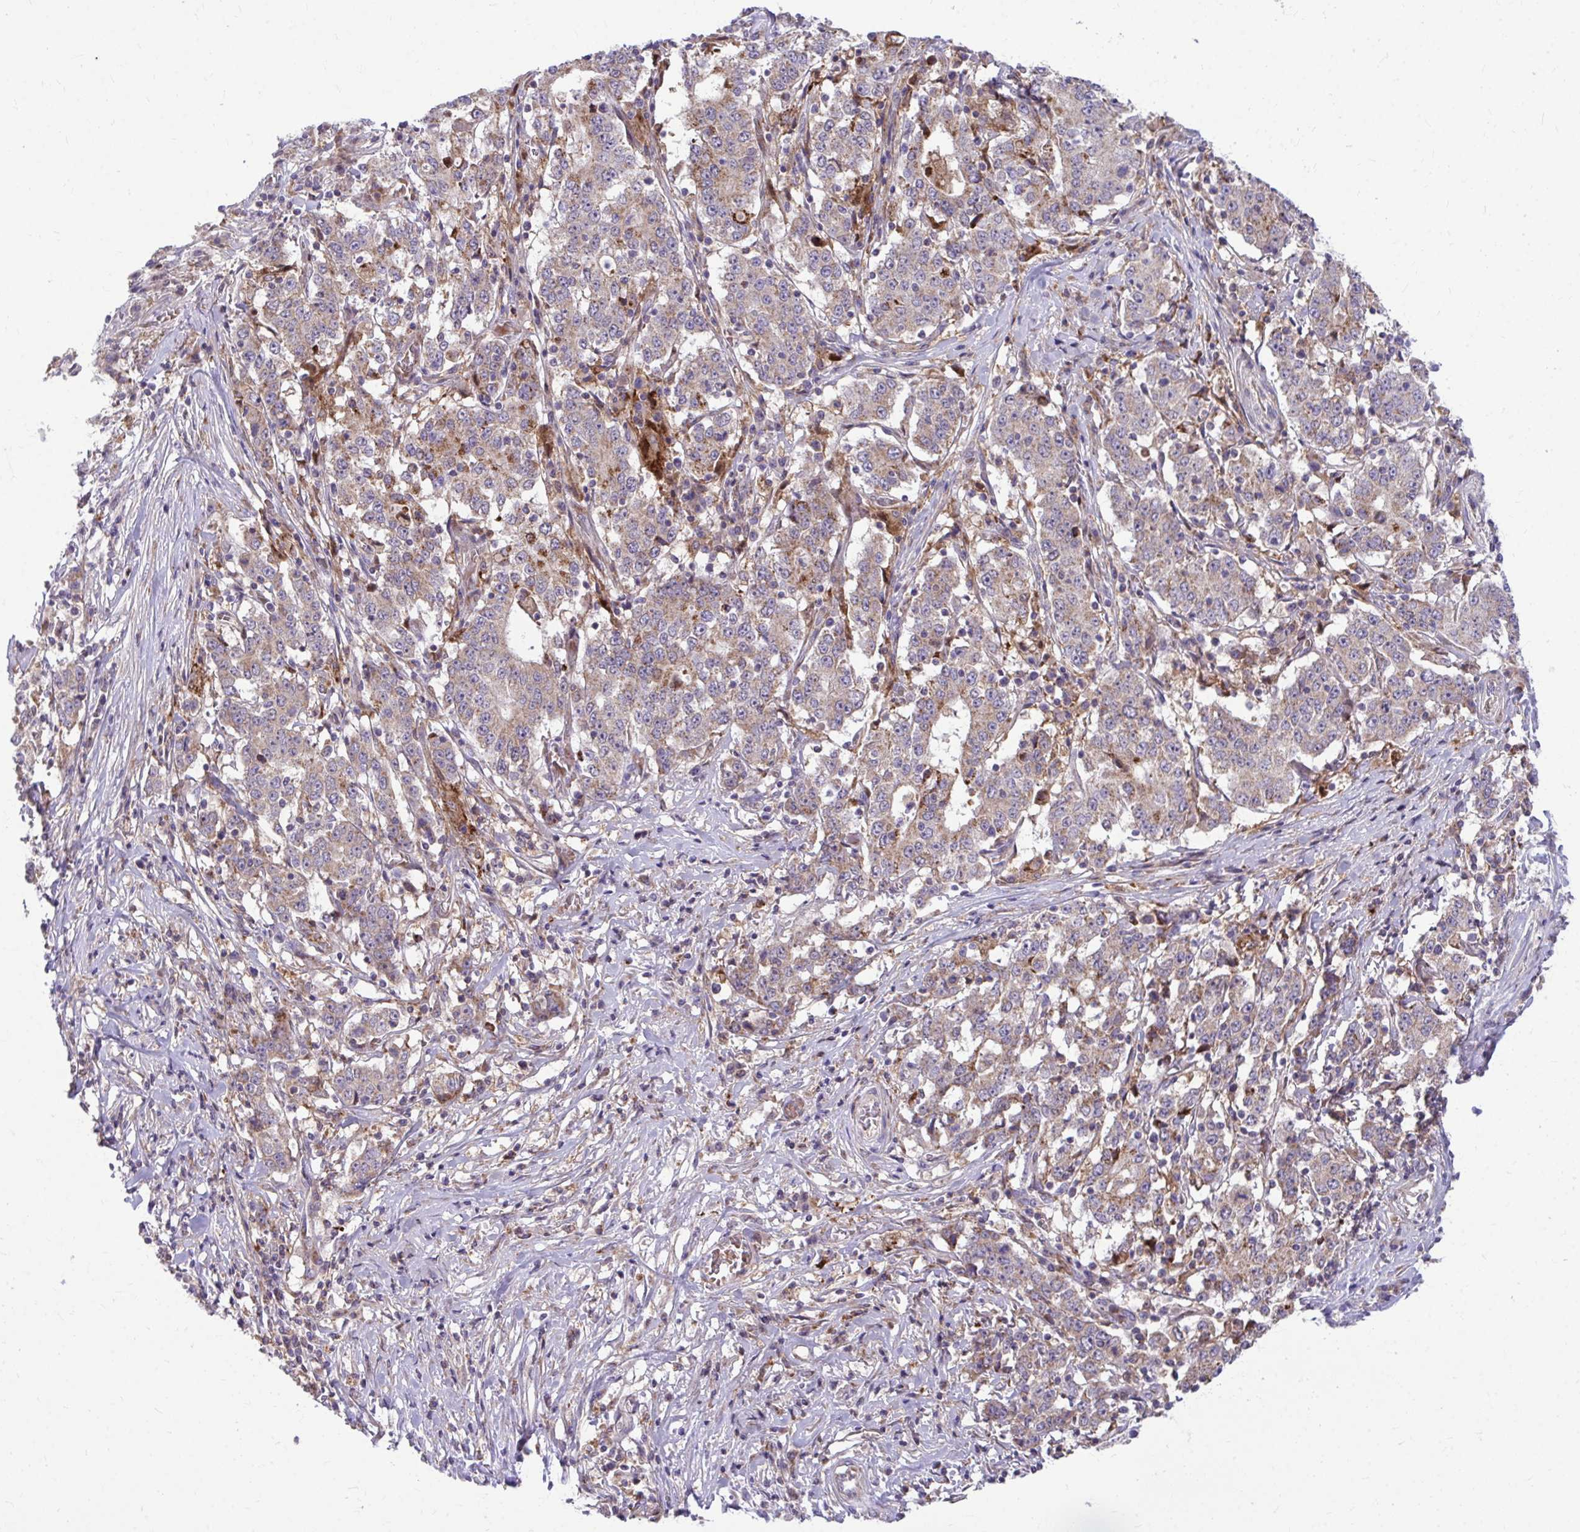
{"staining": {"intensity": "weak", "quantity": ">75%", "location": "cytoplasmic/membranous"}, "tissue": "stomach cancer", "cell_type": "Tumor cells", "image_type": "cancer", "snomed": [{"axis": "morphology", "description": "Adenocarcinoma, NOS"}, {"axis": "topography", "description": "Stomach"}], "caption": "There is low levels of weak cytoplasmic/membranous expression in tumor cells of stomach cancer (adenocarcinoma), as demonstrated by immunohistochemical staining (brown color).", "gene": "C16orf54", "patient": {"sex": "male", "age": 59}}